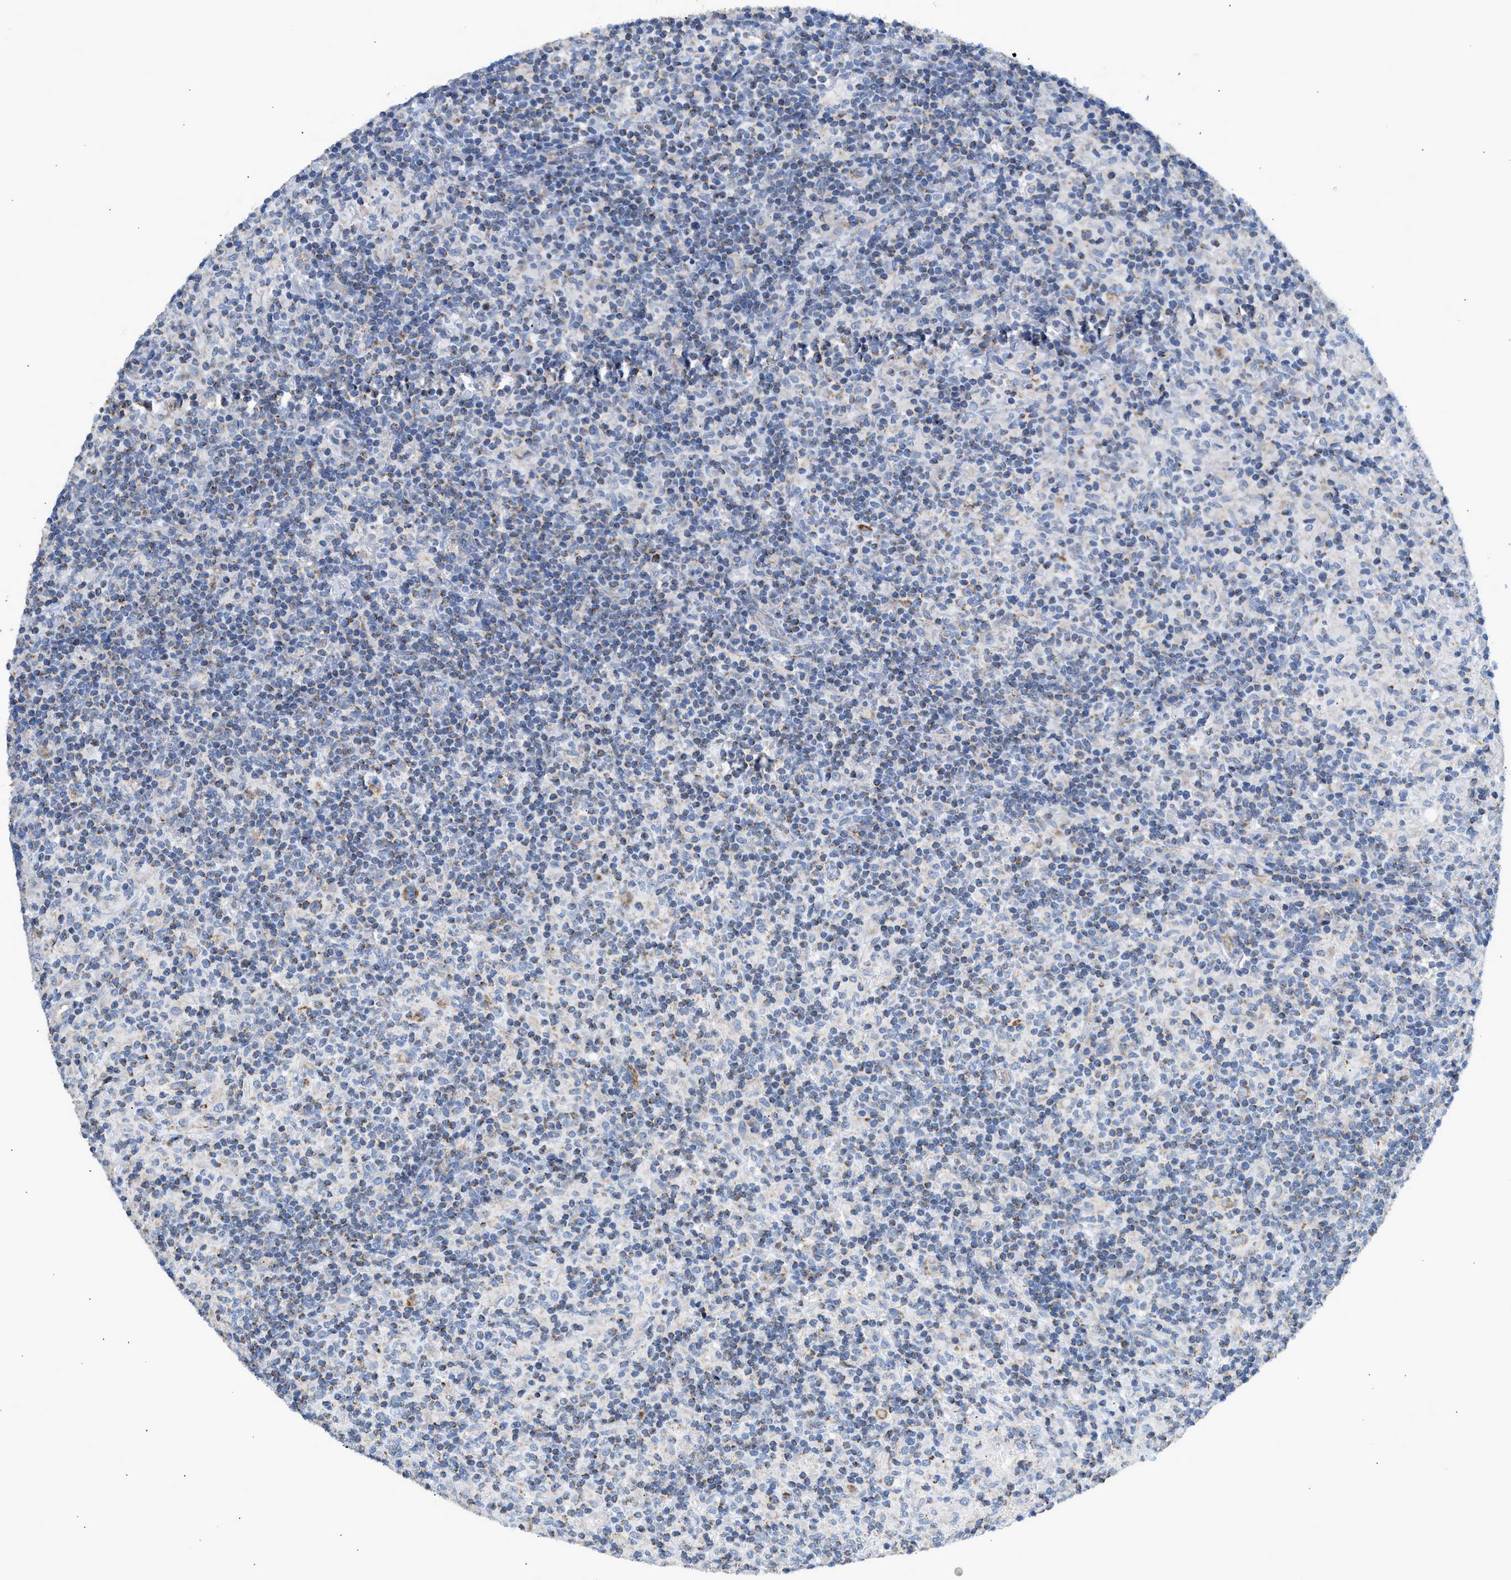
{"staining": {"intensity": "negative", "quantity": "none", "location": "none"}, "tissue": "lymphoma", "cell_type": "Tumor cells", "image_type": "cancer", "snomed": [{"axis": "morphology", "description": "Hodgkin's disease, NOS"}, {"axis": "topography", "description": "Lymph node"}], "caption": "A histopathology image of human lymphoma is negative for staining in tumor cells.", "gene": "GOT2", "patient": {"sex": "male", "age": 70}}